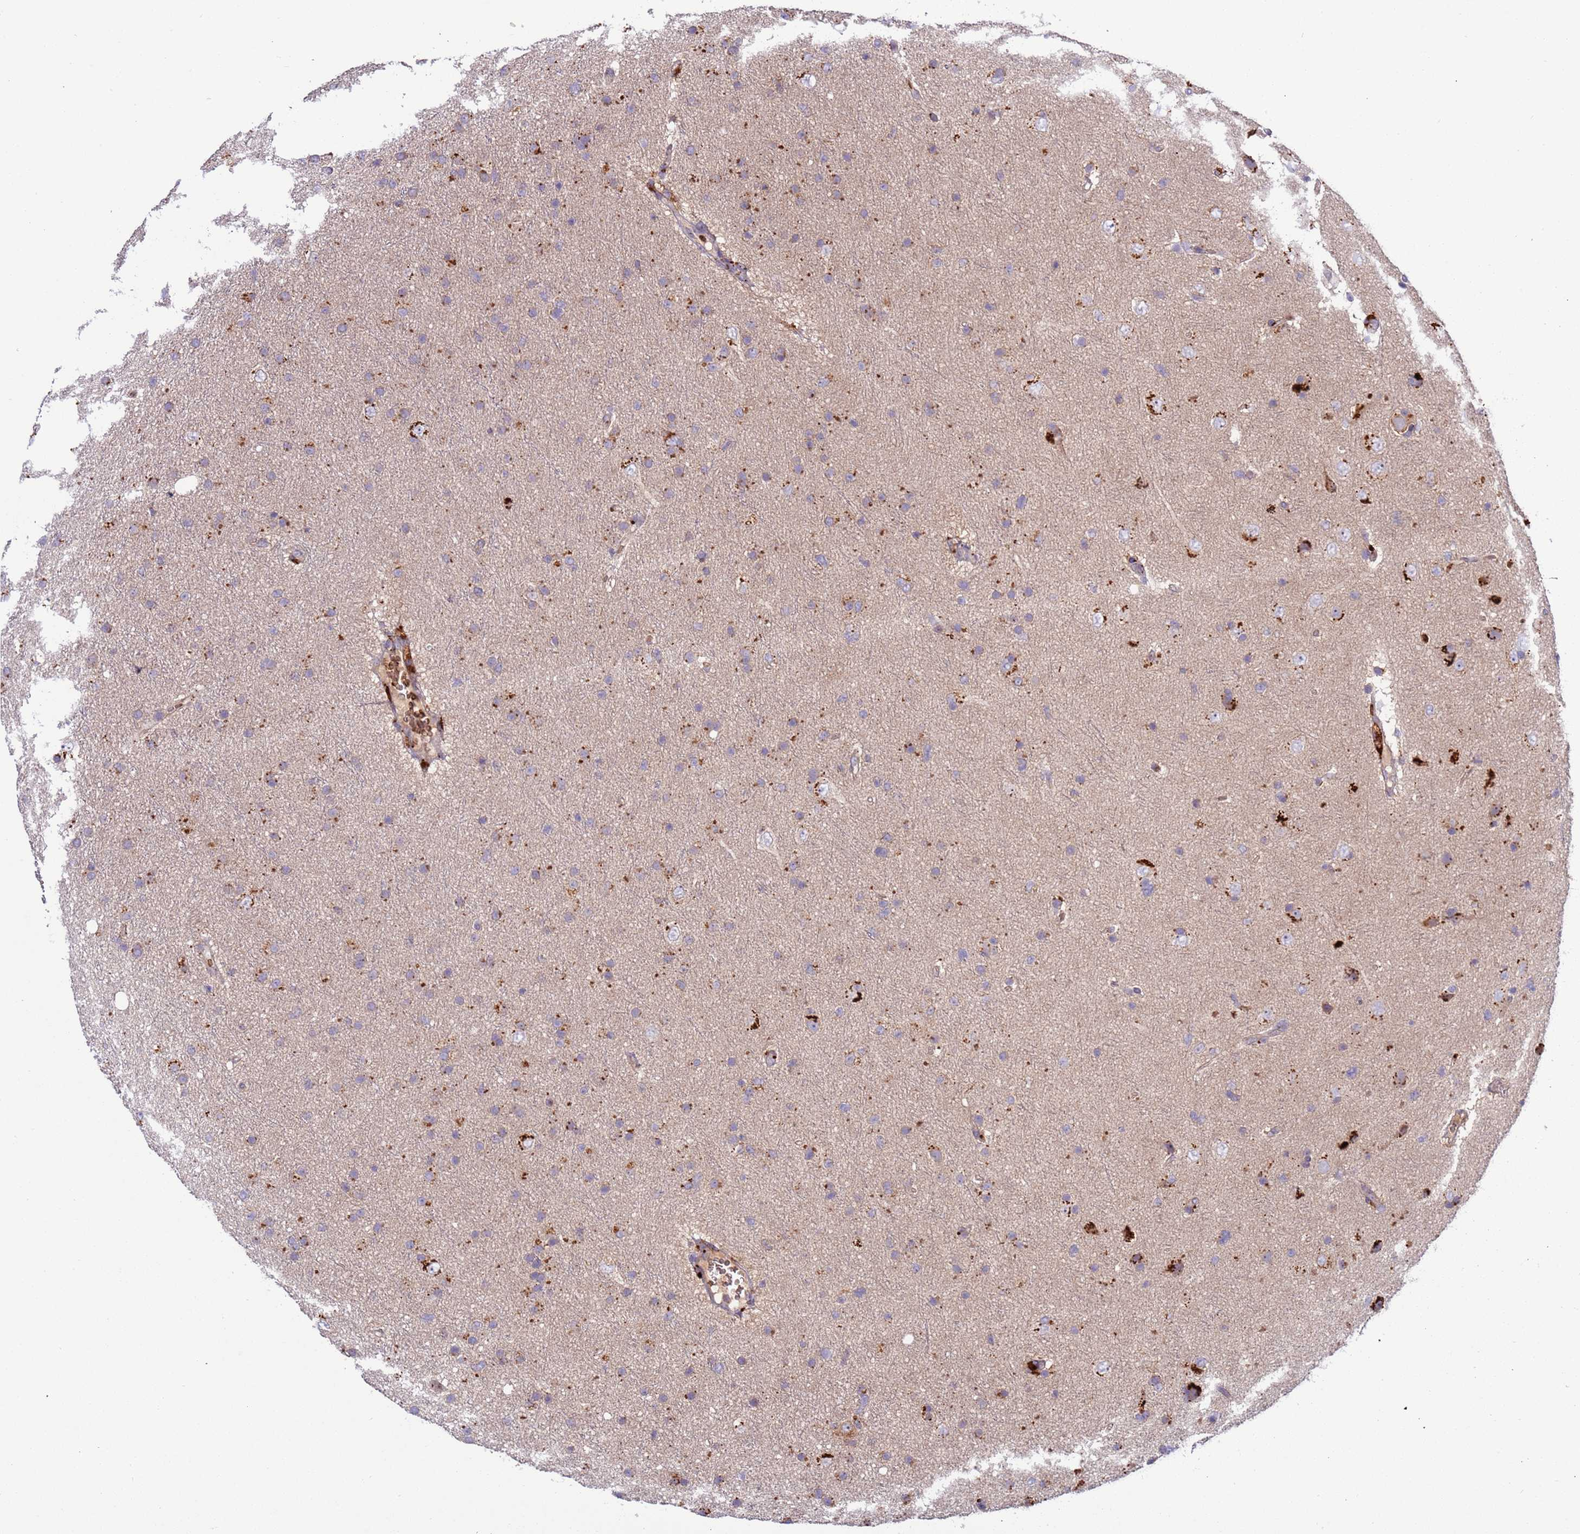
{"staining": {"intensity": "moderate", "quantity": "25%-75%", "location": "cytoplasmic/membranous"}, "tissue": "glioma", "cell_type": "Tumor cells", "image_type": "cancer", "snomed": [{"axis": "morphology", "description": "Glioma, malignant, Low grade"}, {"axis": "topography", "description": "Cerebral cortex"}], "caption": "Immunohistochemical staining of glioma exhibits moderate cytoplasmic/membranous protein positivity in about 25%-75% of tumor cells.", "gene": "VPS36", "patient": {"sex": "female", "age": 39}}